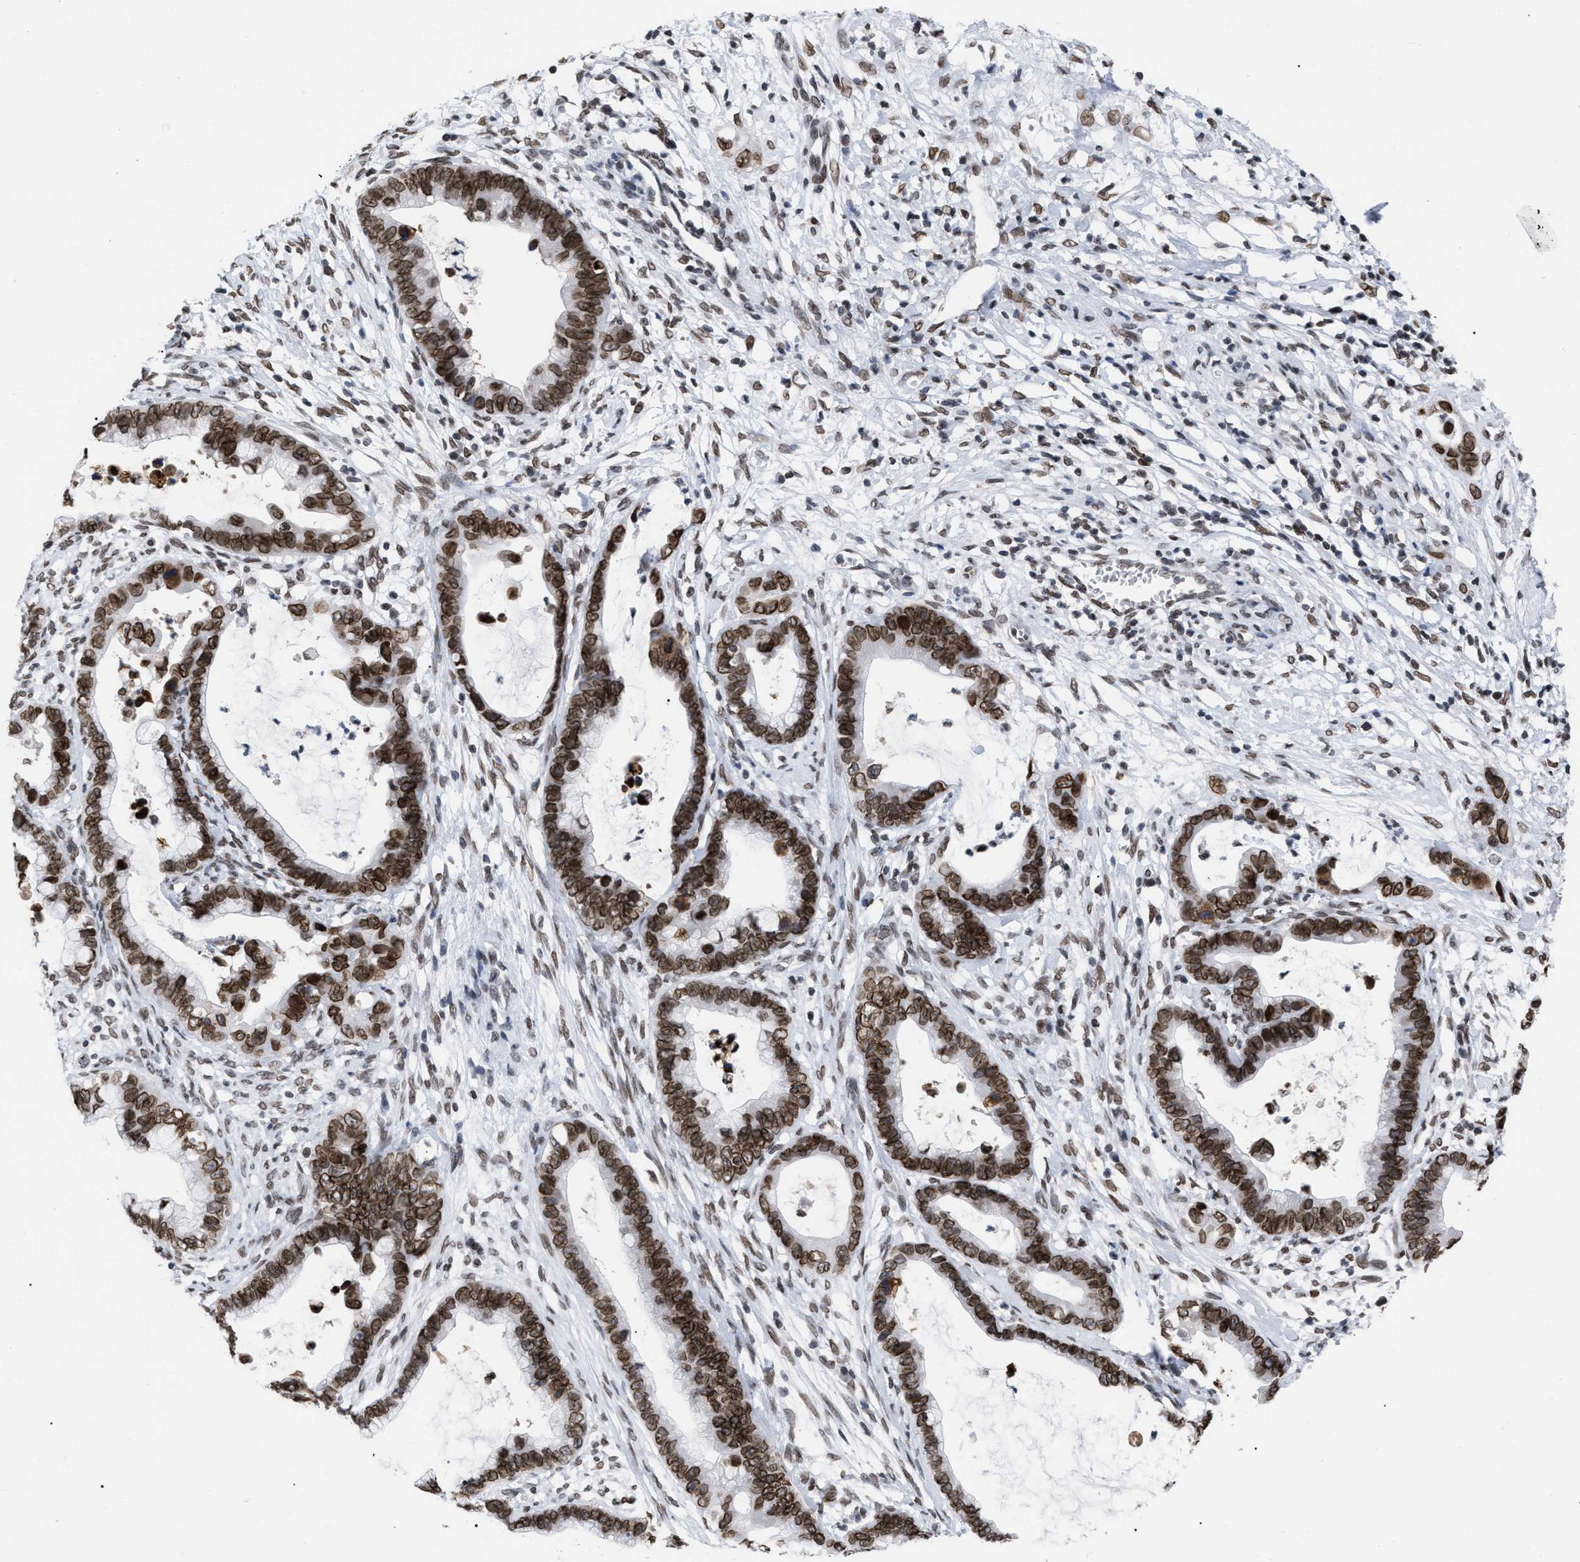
{"staining": {"intensity": "moderate", "quantity": ">75%", "location": "cytoplasmic/membranous,nuclear"}, "tissue": "cervical cancer", "cell_type": "Tumor cells", "image_type": "cancer", "snomed": [{"axis": "morphology", "description": "Adenocarcinoma, NOS"}, {"axis": "topography", "description": "Cervix"}], "caption": "DAB immunohistochemical staining of adenocarcinoma (cervical) shows moderate cytoplasmic/membranous and nuclear protein staining in approximately >75% of tumor cells.", "gene": "TPR", "patient": {"sex": "female", "age": 44}}